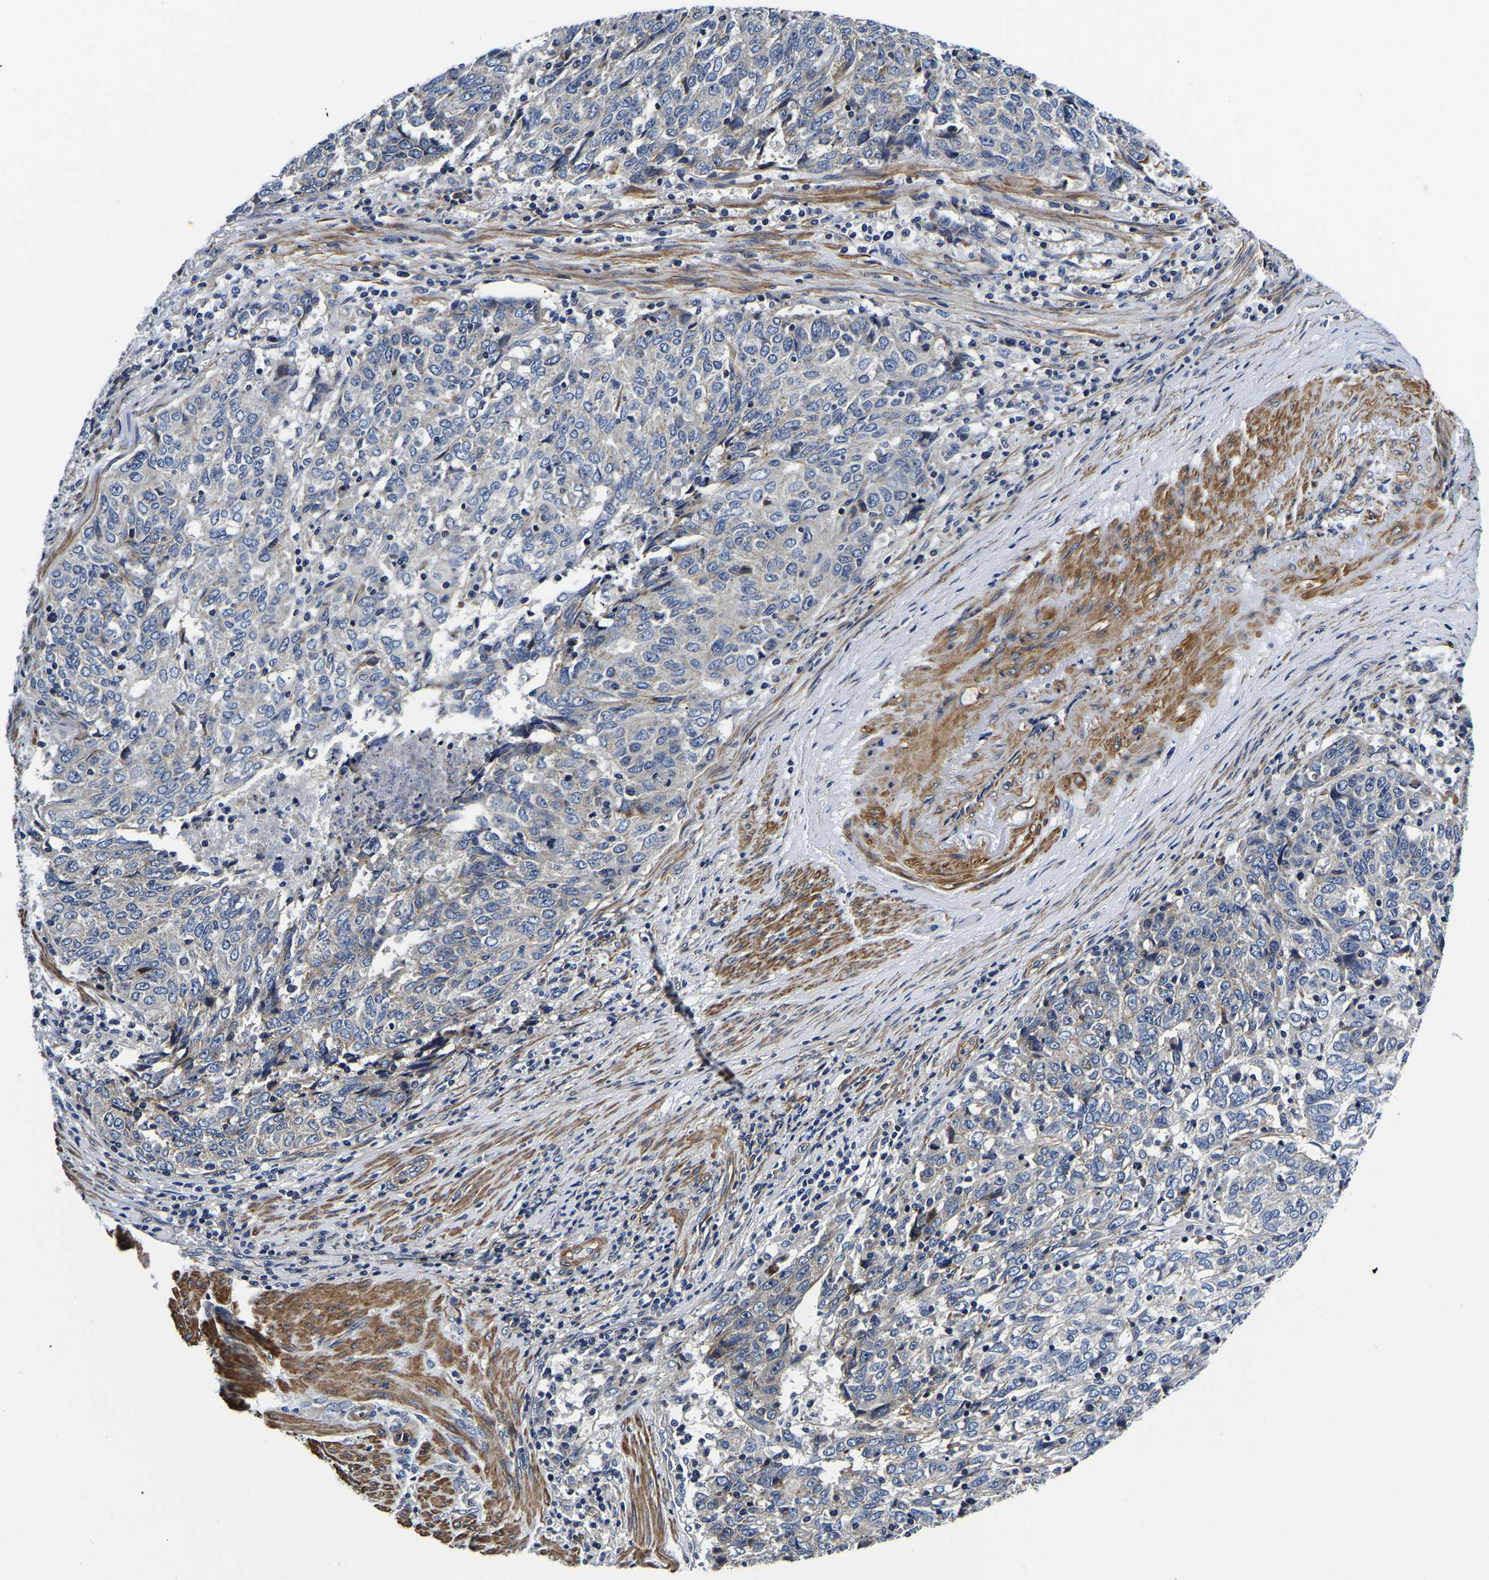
{"staining": {"intensity": "negative", "quantity": "none", "location": "none"}, "tissue": "endometrial cancer", "cell_type": "Tumor cells", "image_type": "cancer", "snomed": [{"axis": "morphology", "description": "Adenocarcinoma, NOS"}, {"axis": "topography", "description": "Endometrium"}], "caption": "Immunohistochemistry image of neoplastic tissue: endometrial adenocarcinoma stained with DAB (3,3'-diaminobenzidine) reveals no significant protein expression in tumor cells.", "gene": "KCTD17", "patient": {"sex": "female", "age": 80}}